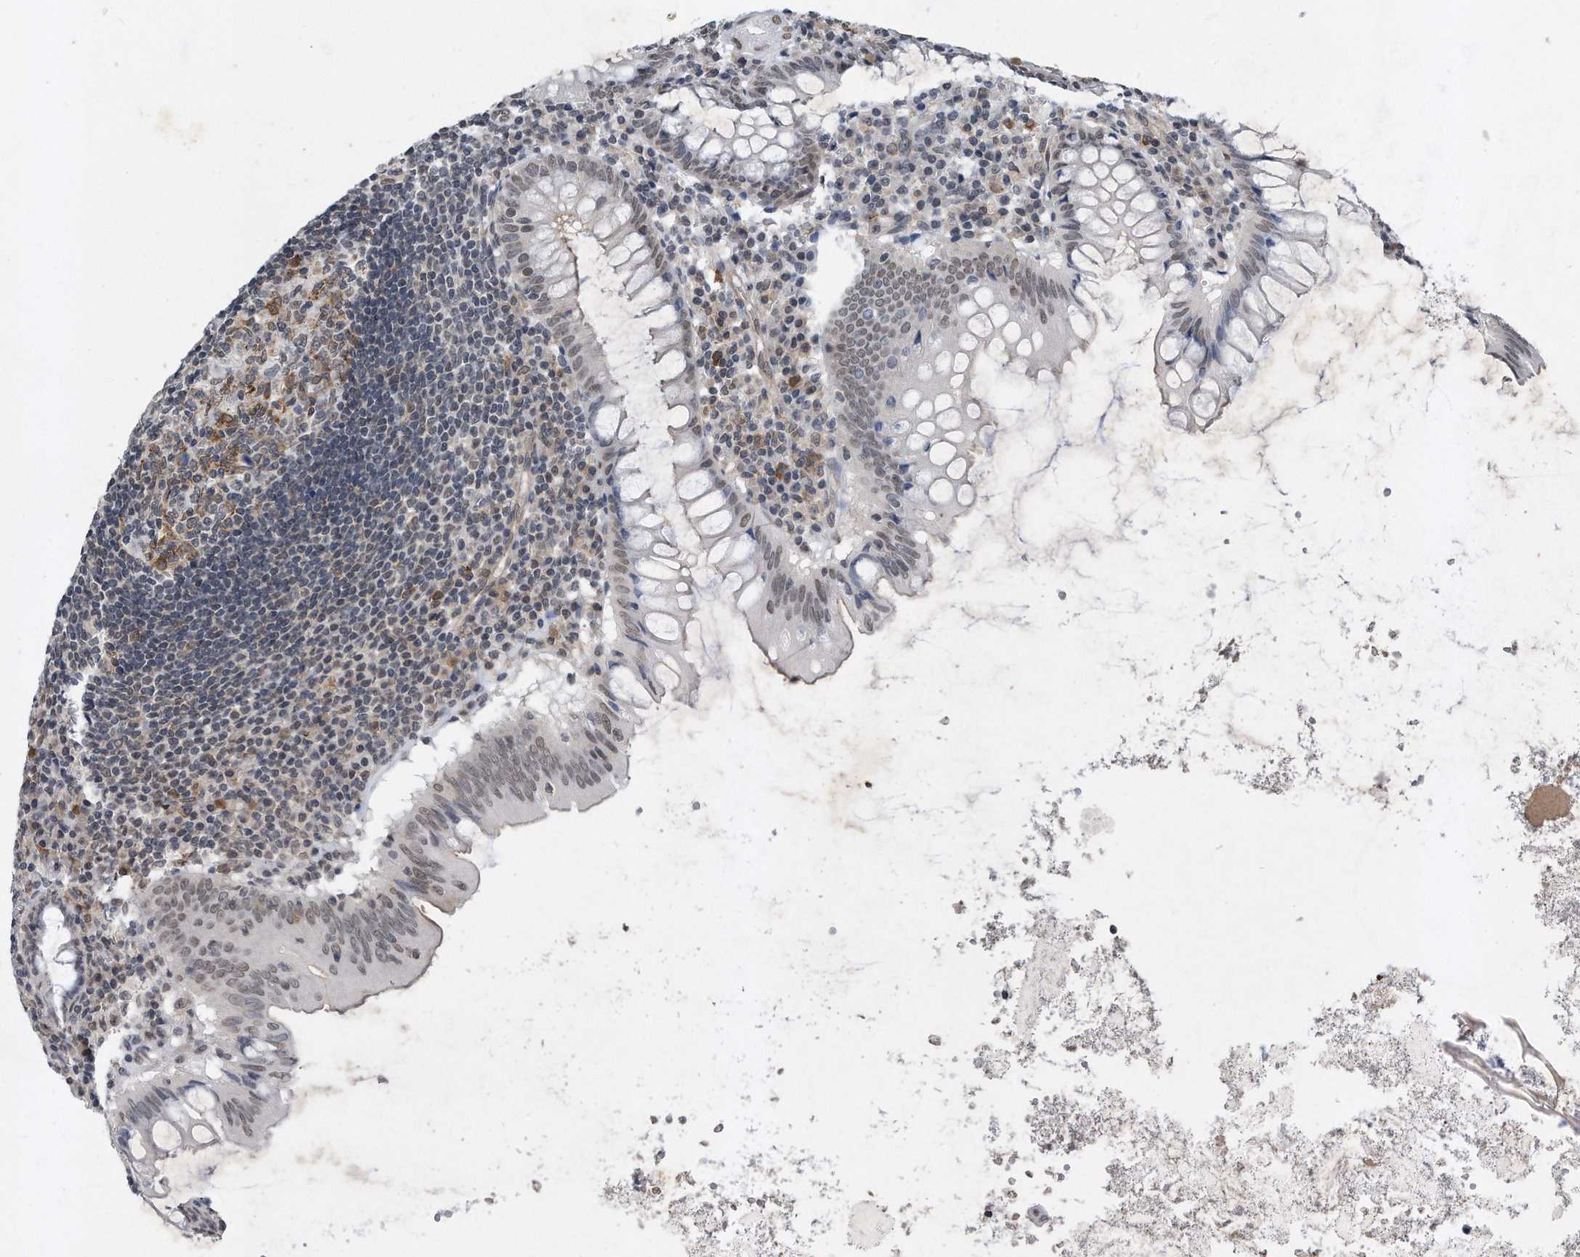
{"staining": {"intensity": "weak", "quantity": "25%-75%", "location": "cytoplasmic/membranous,nuclear"}, "tissue": "appendix", "cell_type": "Glandular cells", "image_type": "normal", "snomed": [{"axis": "morphology", "description": "Normal tissue, NOS"}, {"axis": "topography", "description": "Appendix"}], "caption": "IHC photomicrograph of benign appendix: human appendix stained using IHC shows low levels of weak protein expression localized specifically in the cytoplasmic/membranous,nuclear of glandular cells, appearing as a cytoplasmic/membranous,nuclear brown color.", "gene": "TP53INP1", "patient": {"sex": "female", "age": 54}}